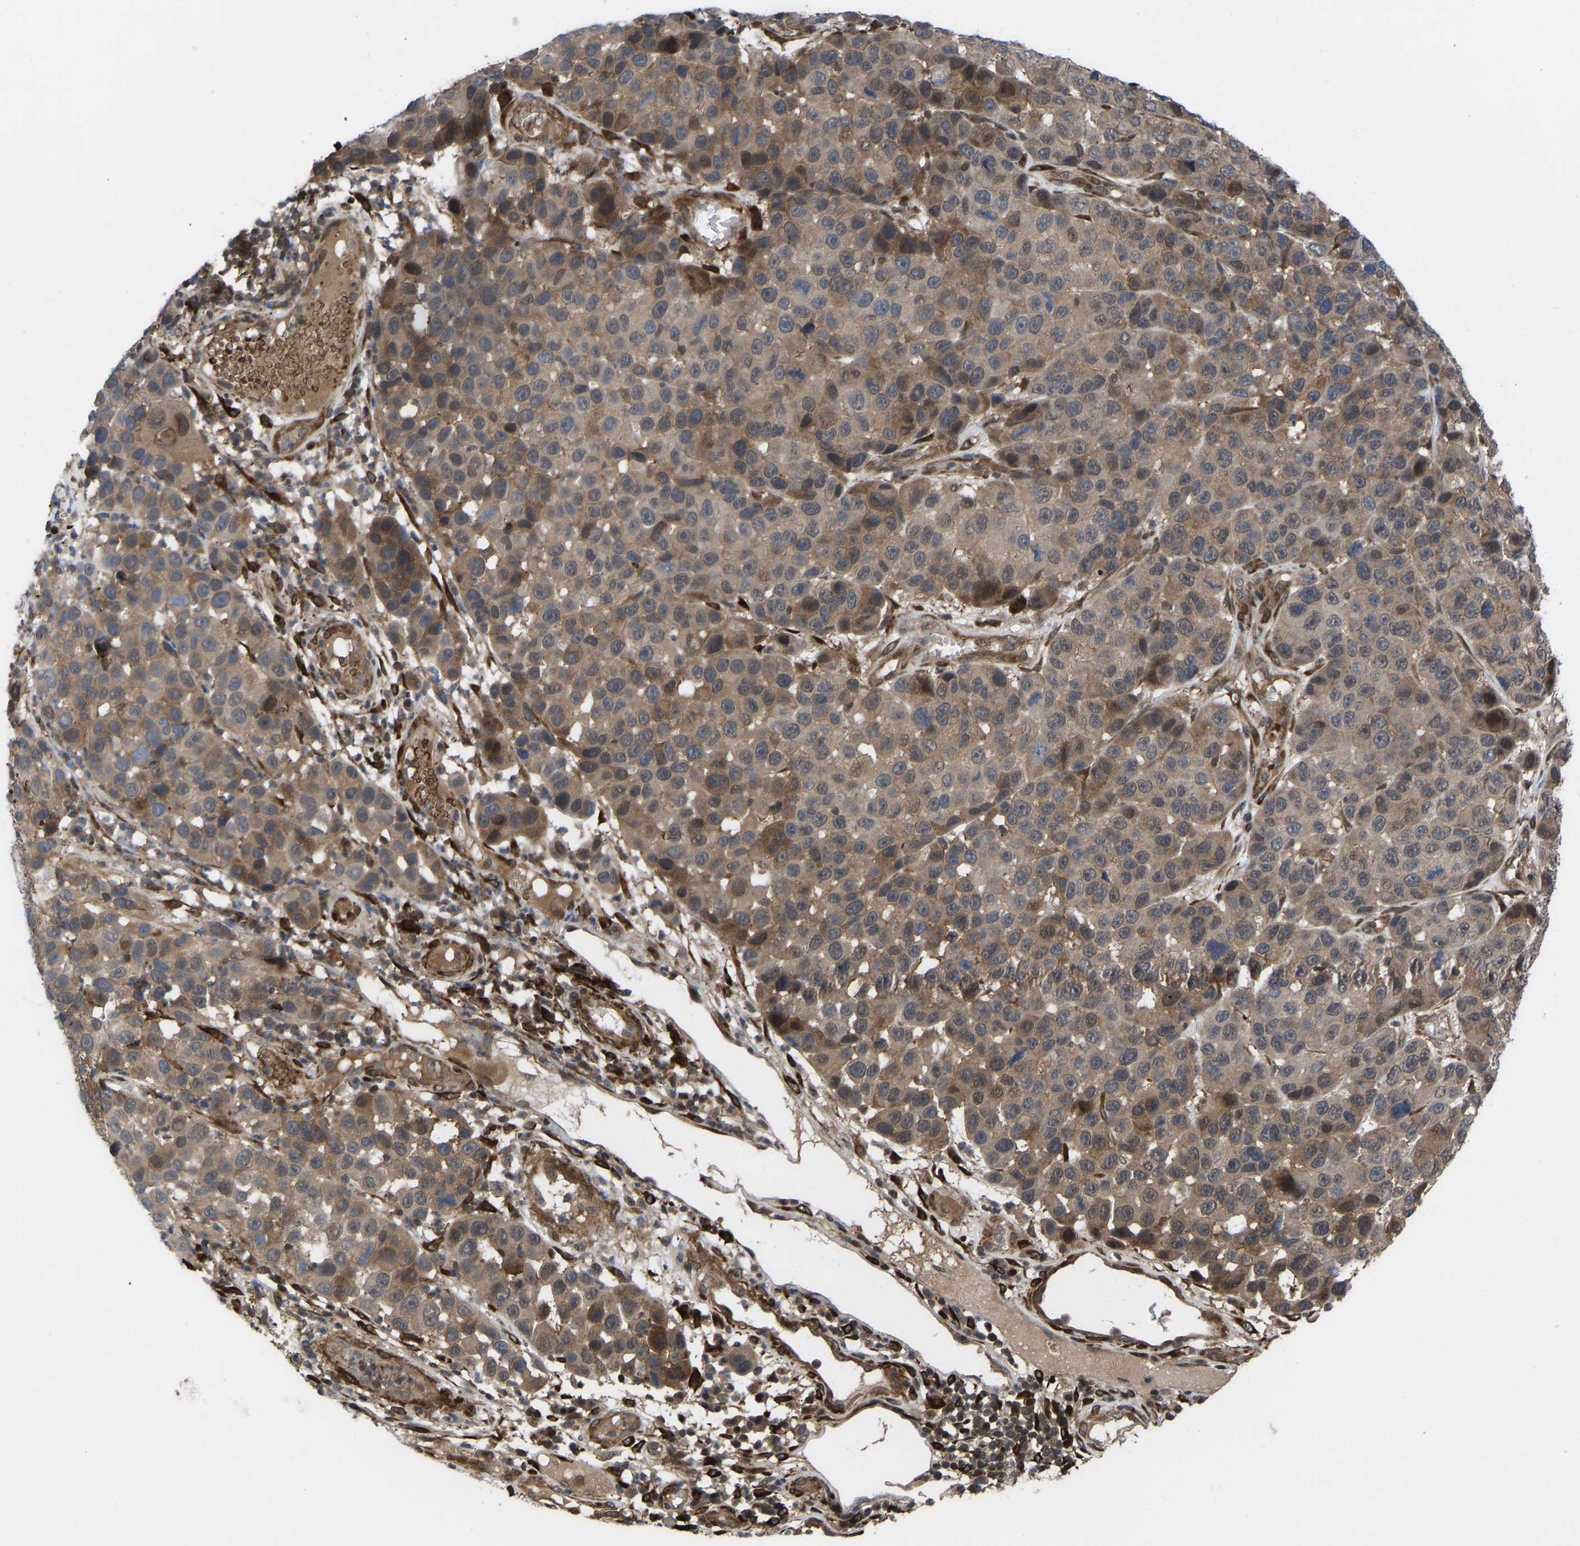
{"staining": {"intensity": "moderate", "quantity": ">75%", "location": "cytoplasmic/membranous"}, "tissue": "melanoma", "cell_type": "Tumor cells", "image_type": "cancer", "snomed": [{"axis": "morphology", "description": "Malignant melanoma, NOS"}, {"axis": "topography", "description": "Skin"}], "caption": "Immunohistochemistry (IHC) (DAB (3,3'-diaminobenzidine)) staining of melanoma displays moderate cytoplasmic/membranous protein expression in approximately >75% of tumor cells. Immunohistochemistry (IHC) stains the protein in brown and the nuclei are stained blue.", "gene": "CYP7B1", "patient": {"sex": "male", "age": 53}}